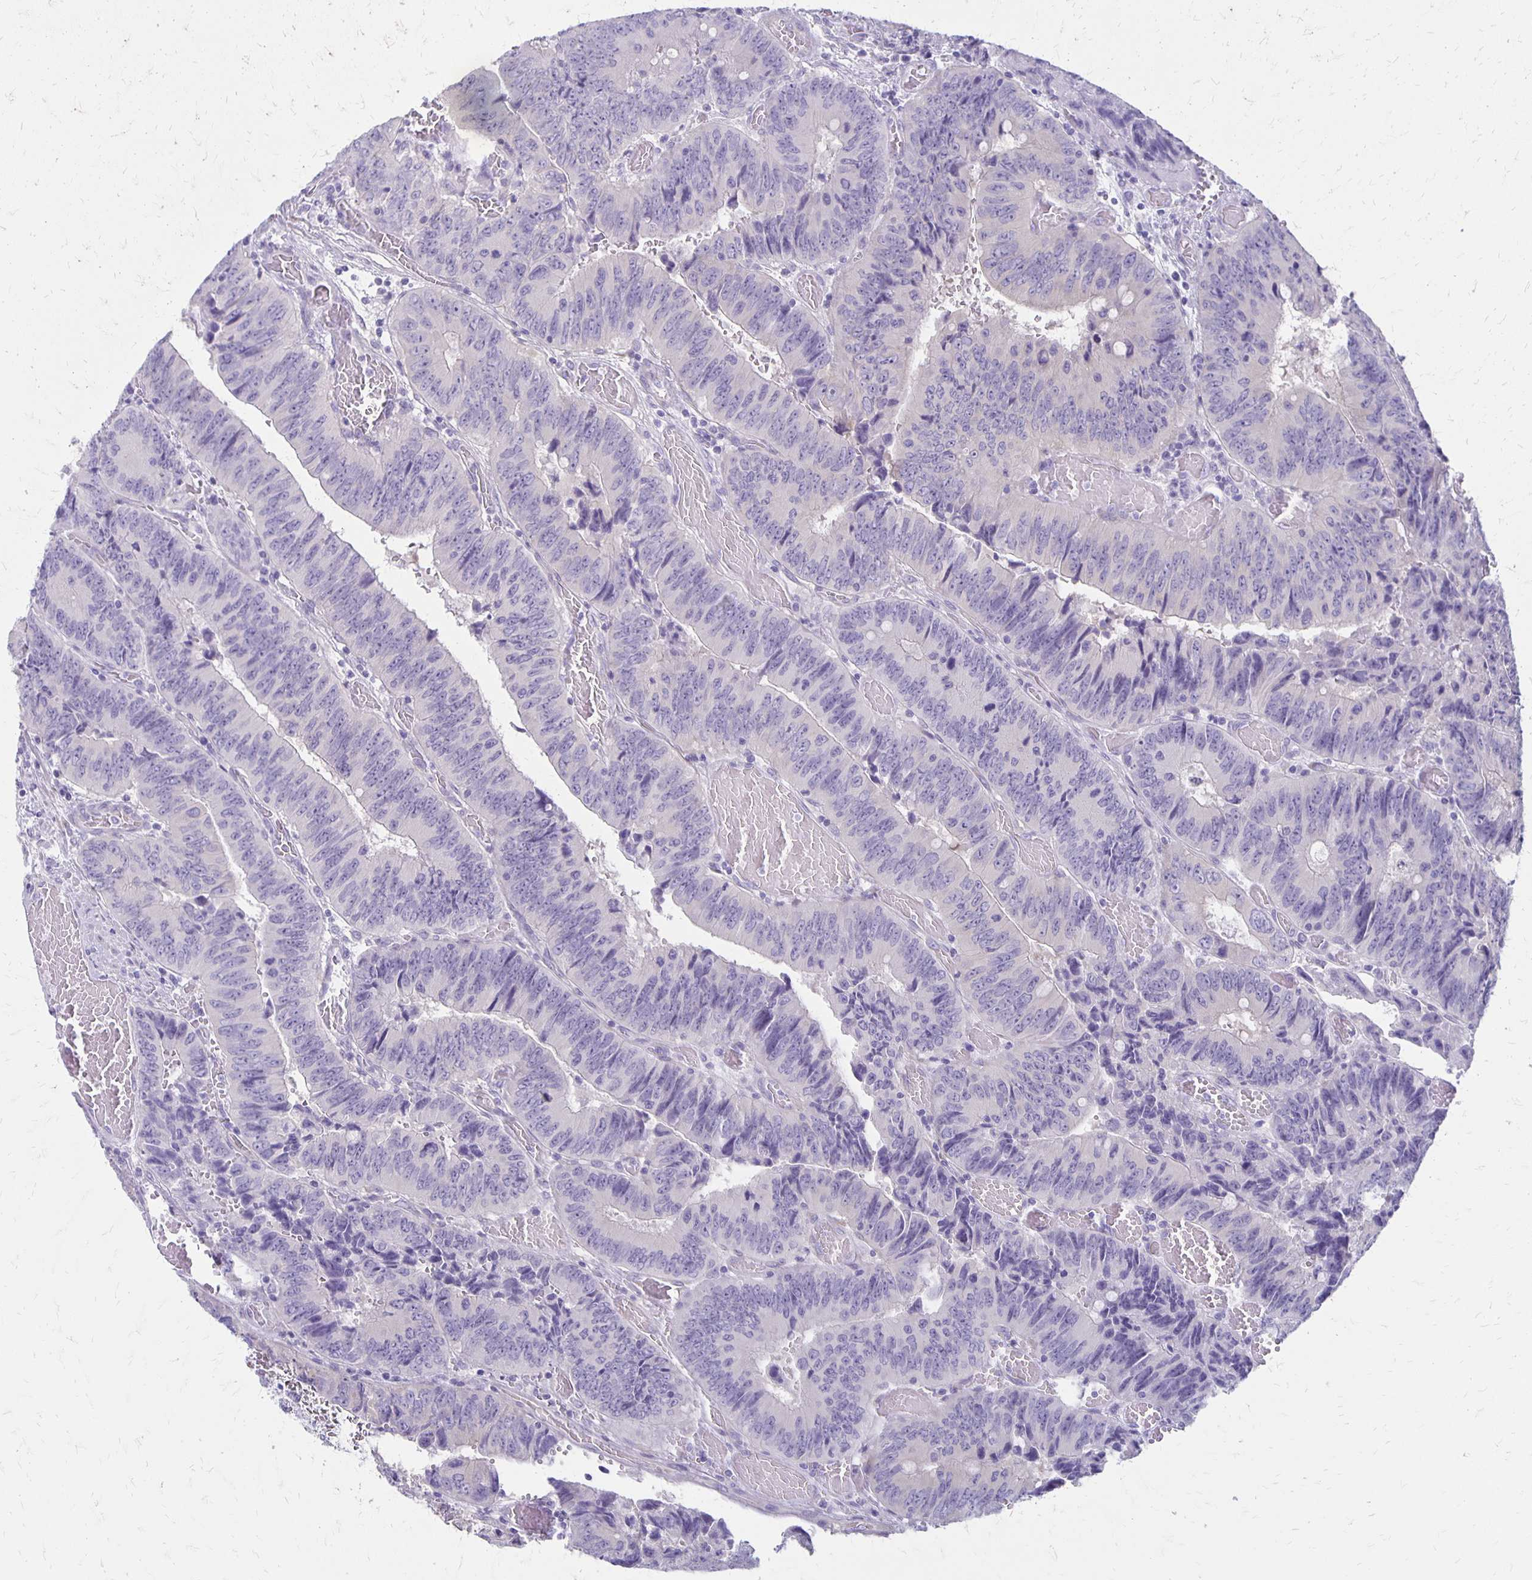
{"staining": {"intensity": "negative", "quantity": "none", "location": "none"}, "tissue": "colorectal cancer", "cell_type": "Tumor cells", "image_type": "cancer", "snomed": [{"axis": "morphology", "description": "Adenocarcinoma, NOS"}, {"axis": "topography", "description": "Colon"}], "caption": "IHC of human adenocarcinoma (colorectal) displays no staining in tumor cells. Brightfield microscopy of immunohistochemistry (IHC) stained with DAB (brown) and hematoxylin (blue), captured at high magnification.", "gene": "HOMER1", "patient": {"sex": "female", "age": 84}}